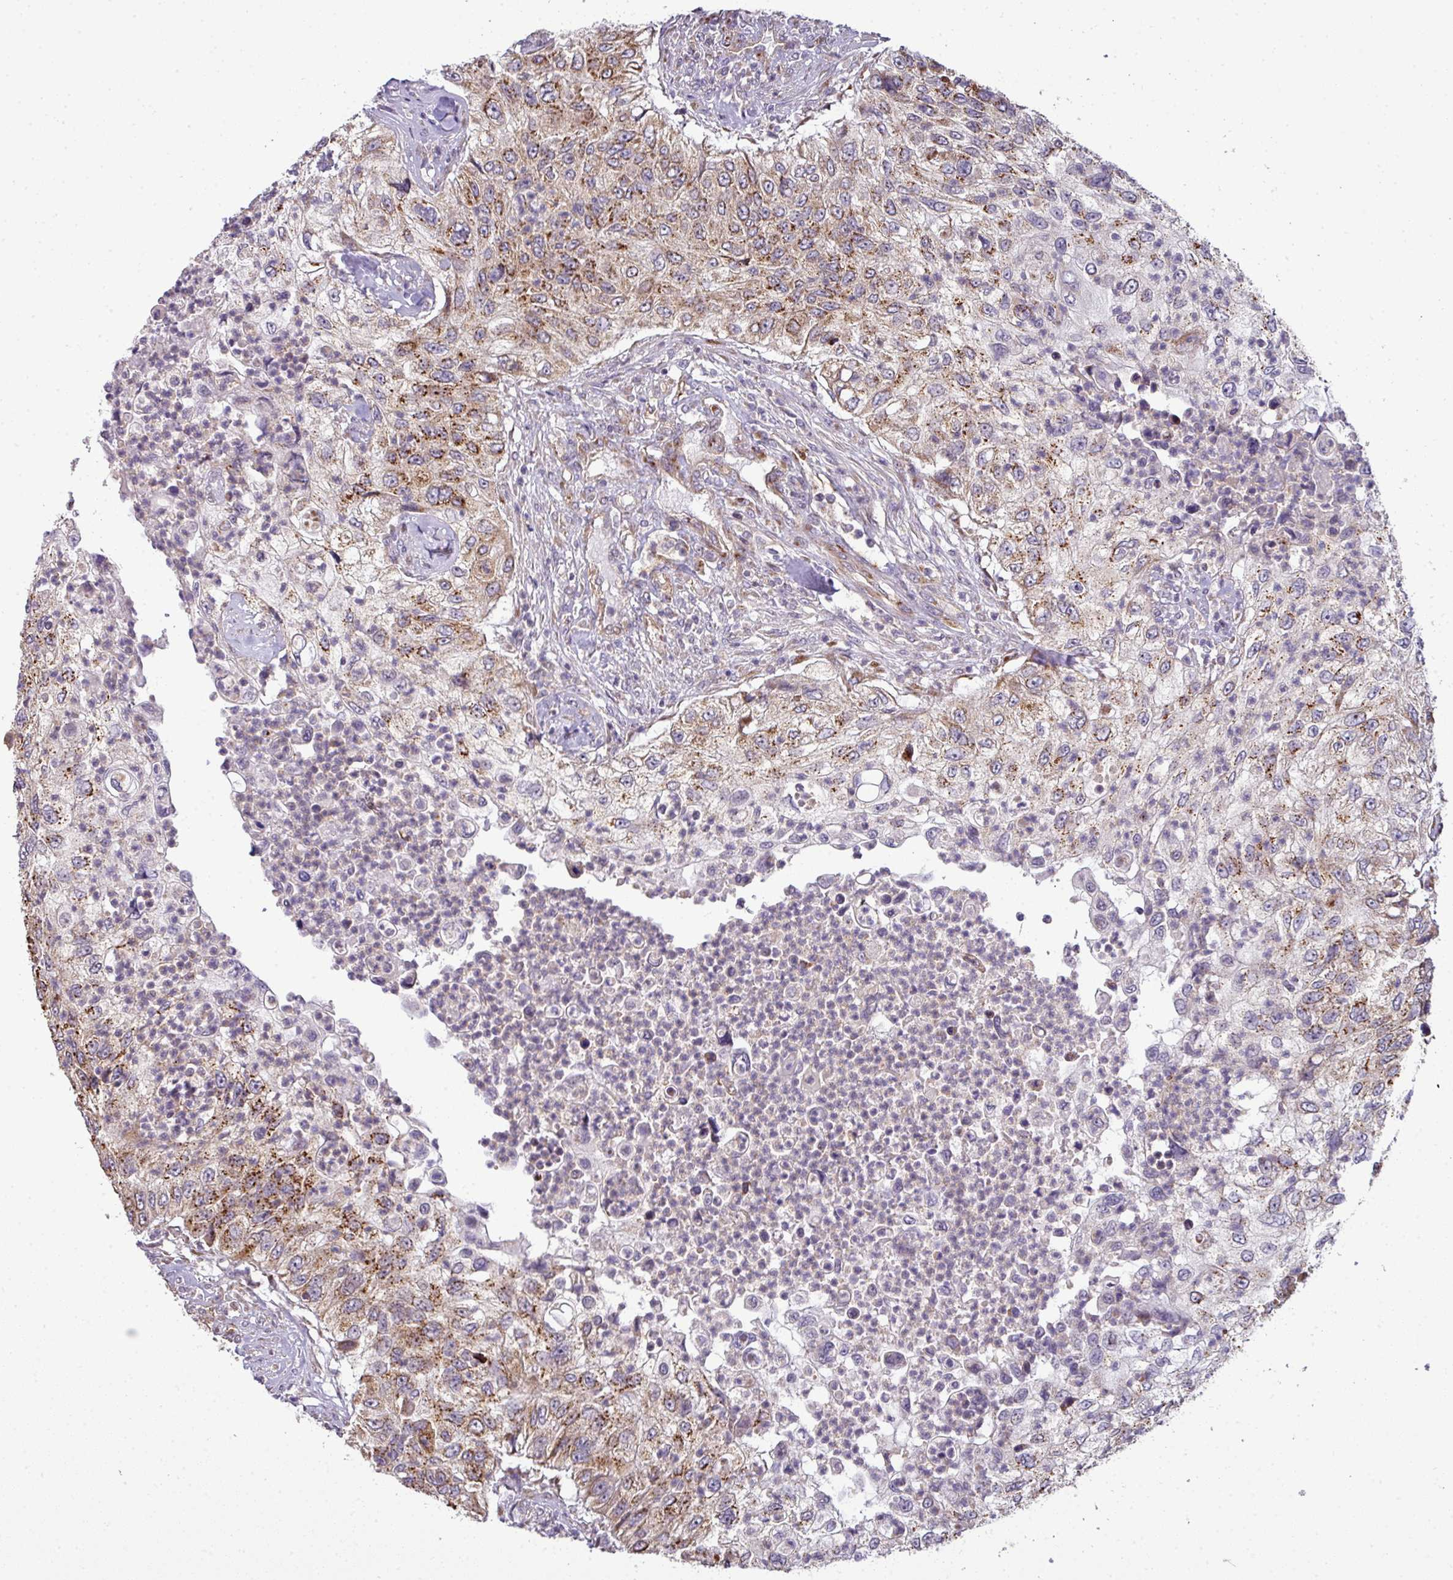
{"staining": {"intensity": "strong", "quantity": ">75%", "location": "cytoplasmic/membranous"}, "tissue": "urothelial cancer", "cell_type": "Tumor cells", "image_type": "cancer", "snomed": [{"axis": "morphology", "description": "Urothelial carcinoma, High grade"}, {"axis": "topography", "description": "Urinary bladder"}], "caption": "Immunohistochemical staining of human high-grade urothelial carcinoma reveals high levels of strong cytoplasmic/membranous protein expression in approximately >75% of tumor cells. The protein is stained brown, and the nuclei are stained in blue (DAB (3,3'-diaminobenzidine) IHC with brightfield microscopy, high magnification).", "gene": "TIMMDC1", "patient": {"sex": "female", "age": 60}}